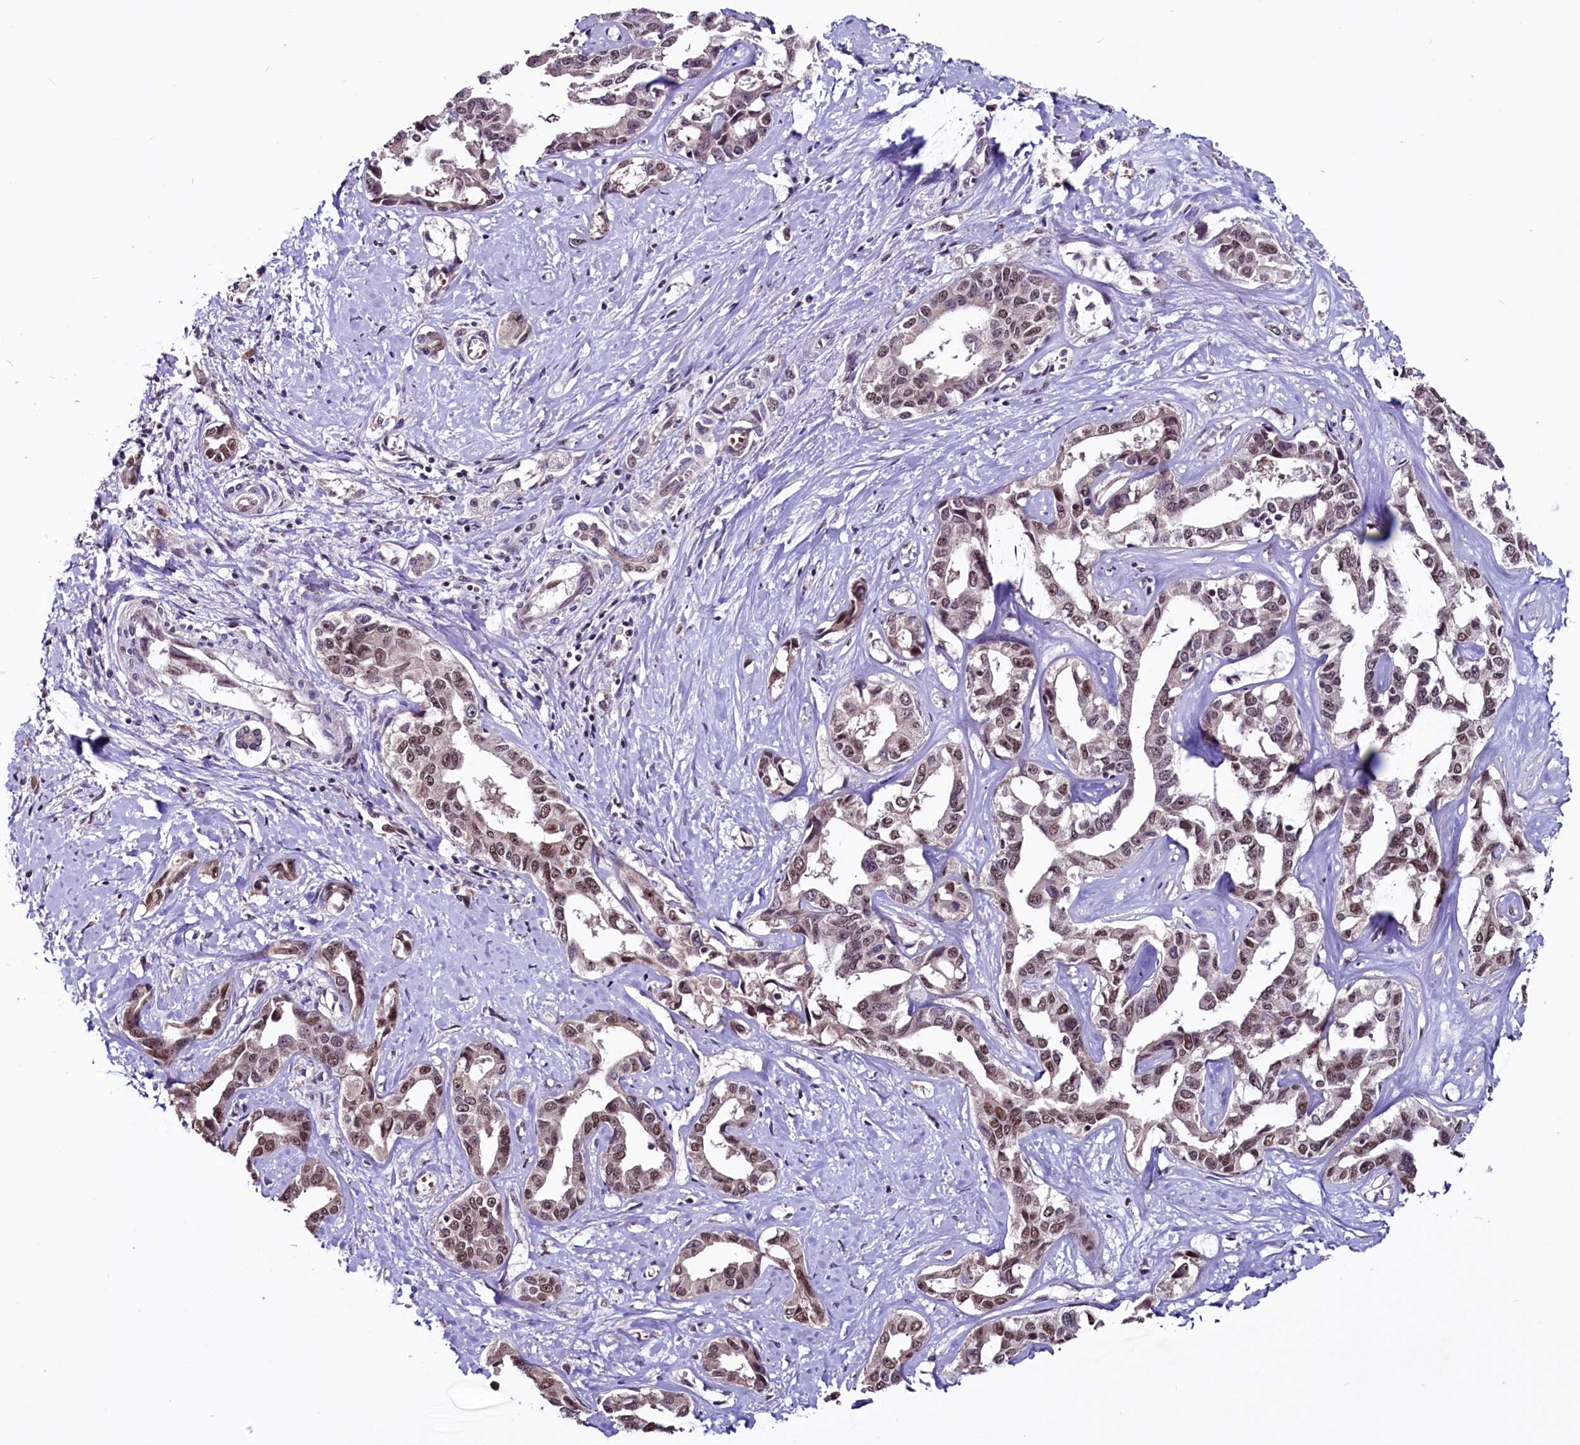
{"staining": {"intensity": "moderate", "quantity": ">75%", "location": "nuclear"}, "tissue": "liver cancer", "cell_type": "Tumor cells", "image_type": "cancer", "snomed": [{"axis": "morphology", "description": "Cholangiocarcinoma"}, {"axis": "topography", "description": "Liver"}], "caption": "Liver cholangiocarcinoma was stained to show a protein in brown. There is medium levels of moderate nuclear staining in approximately >75% of tumor cells. (DAB = brown stain, brightfield microscopy at high magnification).", "gene": "RNMT", "patient": {"sex": "male", "age": 59}}